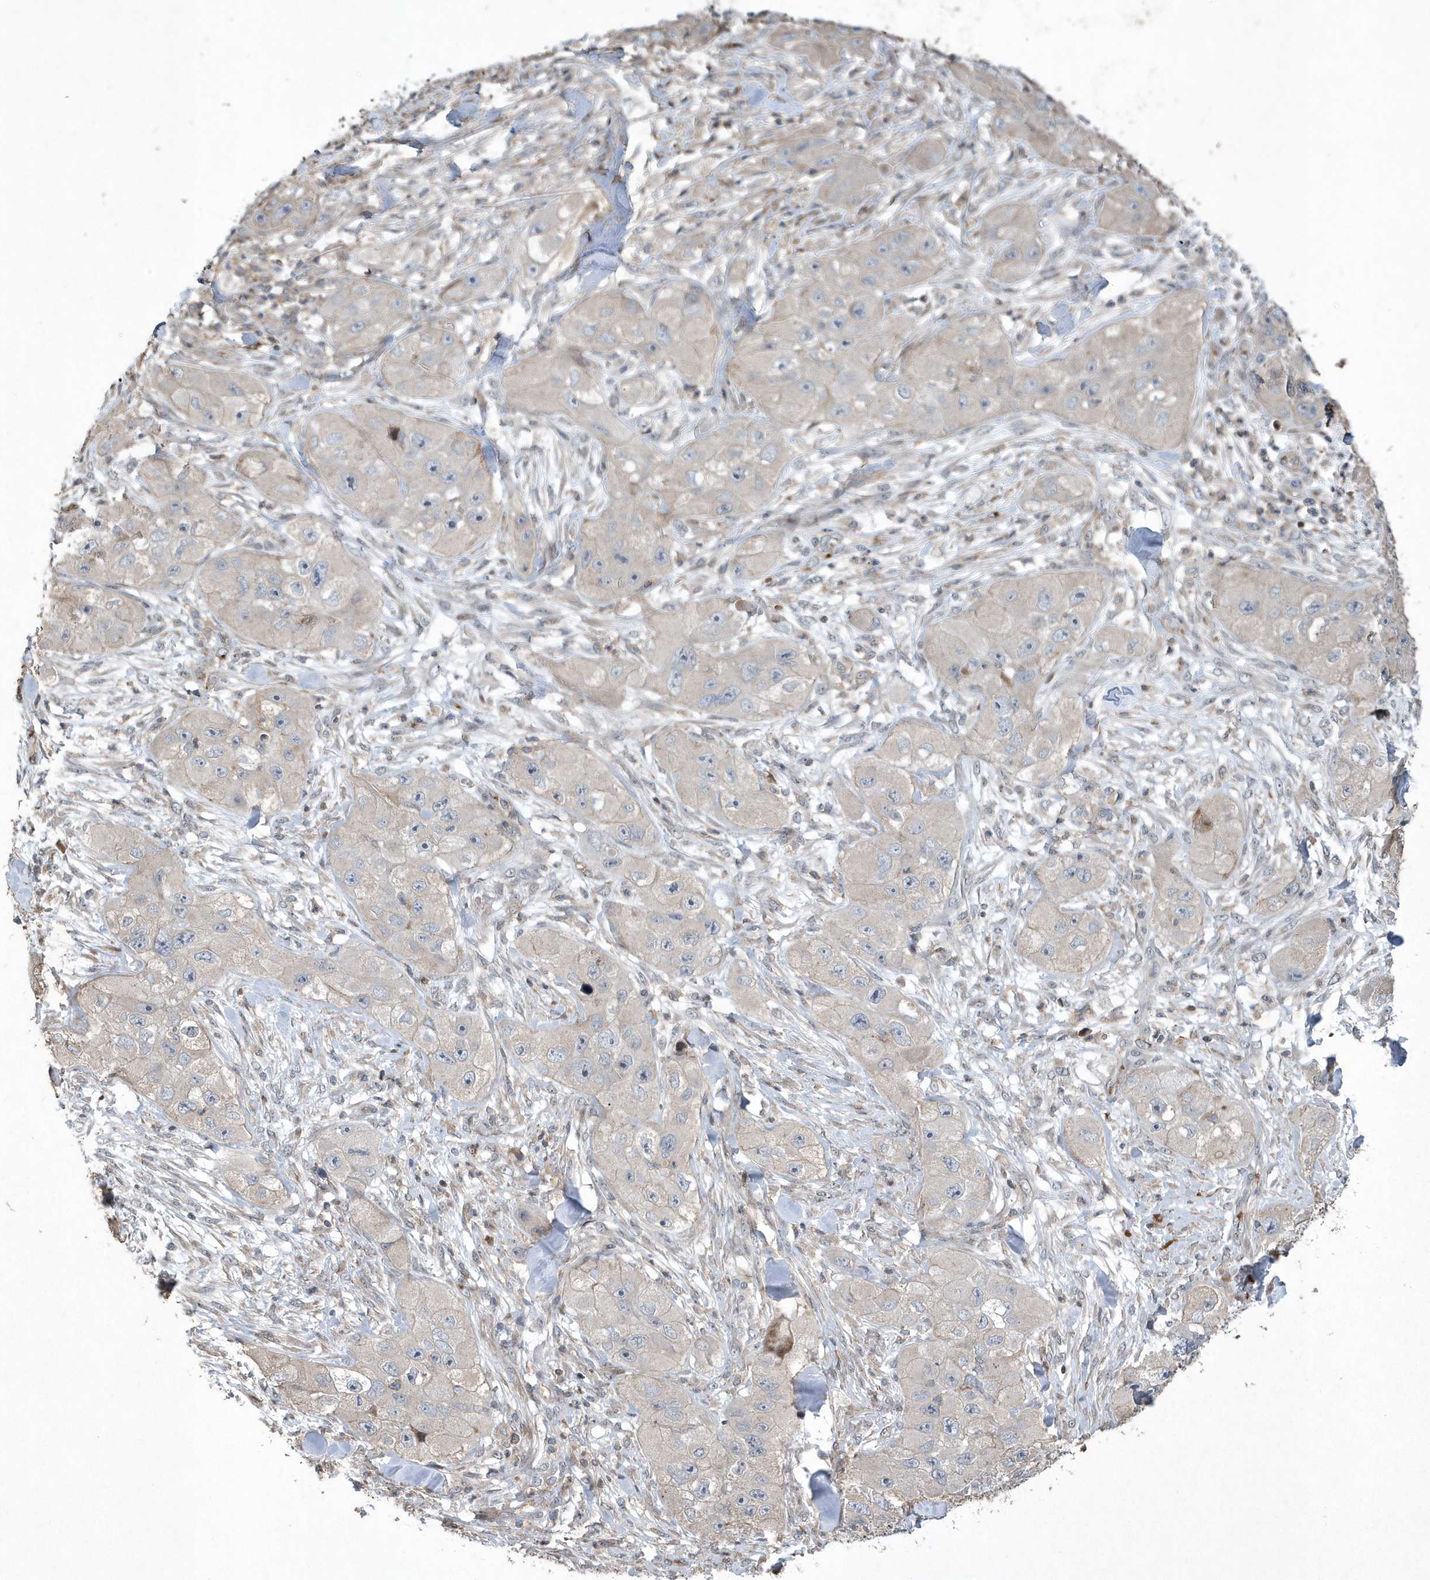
{"staining": {"intensity": "negative", "quantity": "none", "location": "none"}, "tissue": "skin cancer", "cell_type": "Tumor cells", "image_type": "cancer", "snomed": [{"axis": "morphology", "description": "Squamous cell carcinoma, NOS"}, {"axis": "topography", "description": "Skin"}, {"axis": "topography", "description": "Subcutis"}], "caption": "Protein analysis of skin cancer (squamous cell carcinoma) exhibits no significant staining in tumor cells. The staining was performed using DAB (3,3'-diaminobenzidine) to visualize the protein expression in brown, while the nuclei were stained in blue with hematoxylin (Magnification: 20x).", "gene": "N4BP2", "patient": {"sex": "male", "age": 73}}